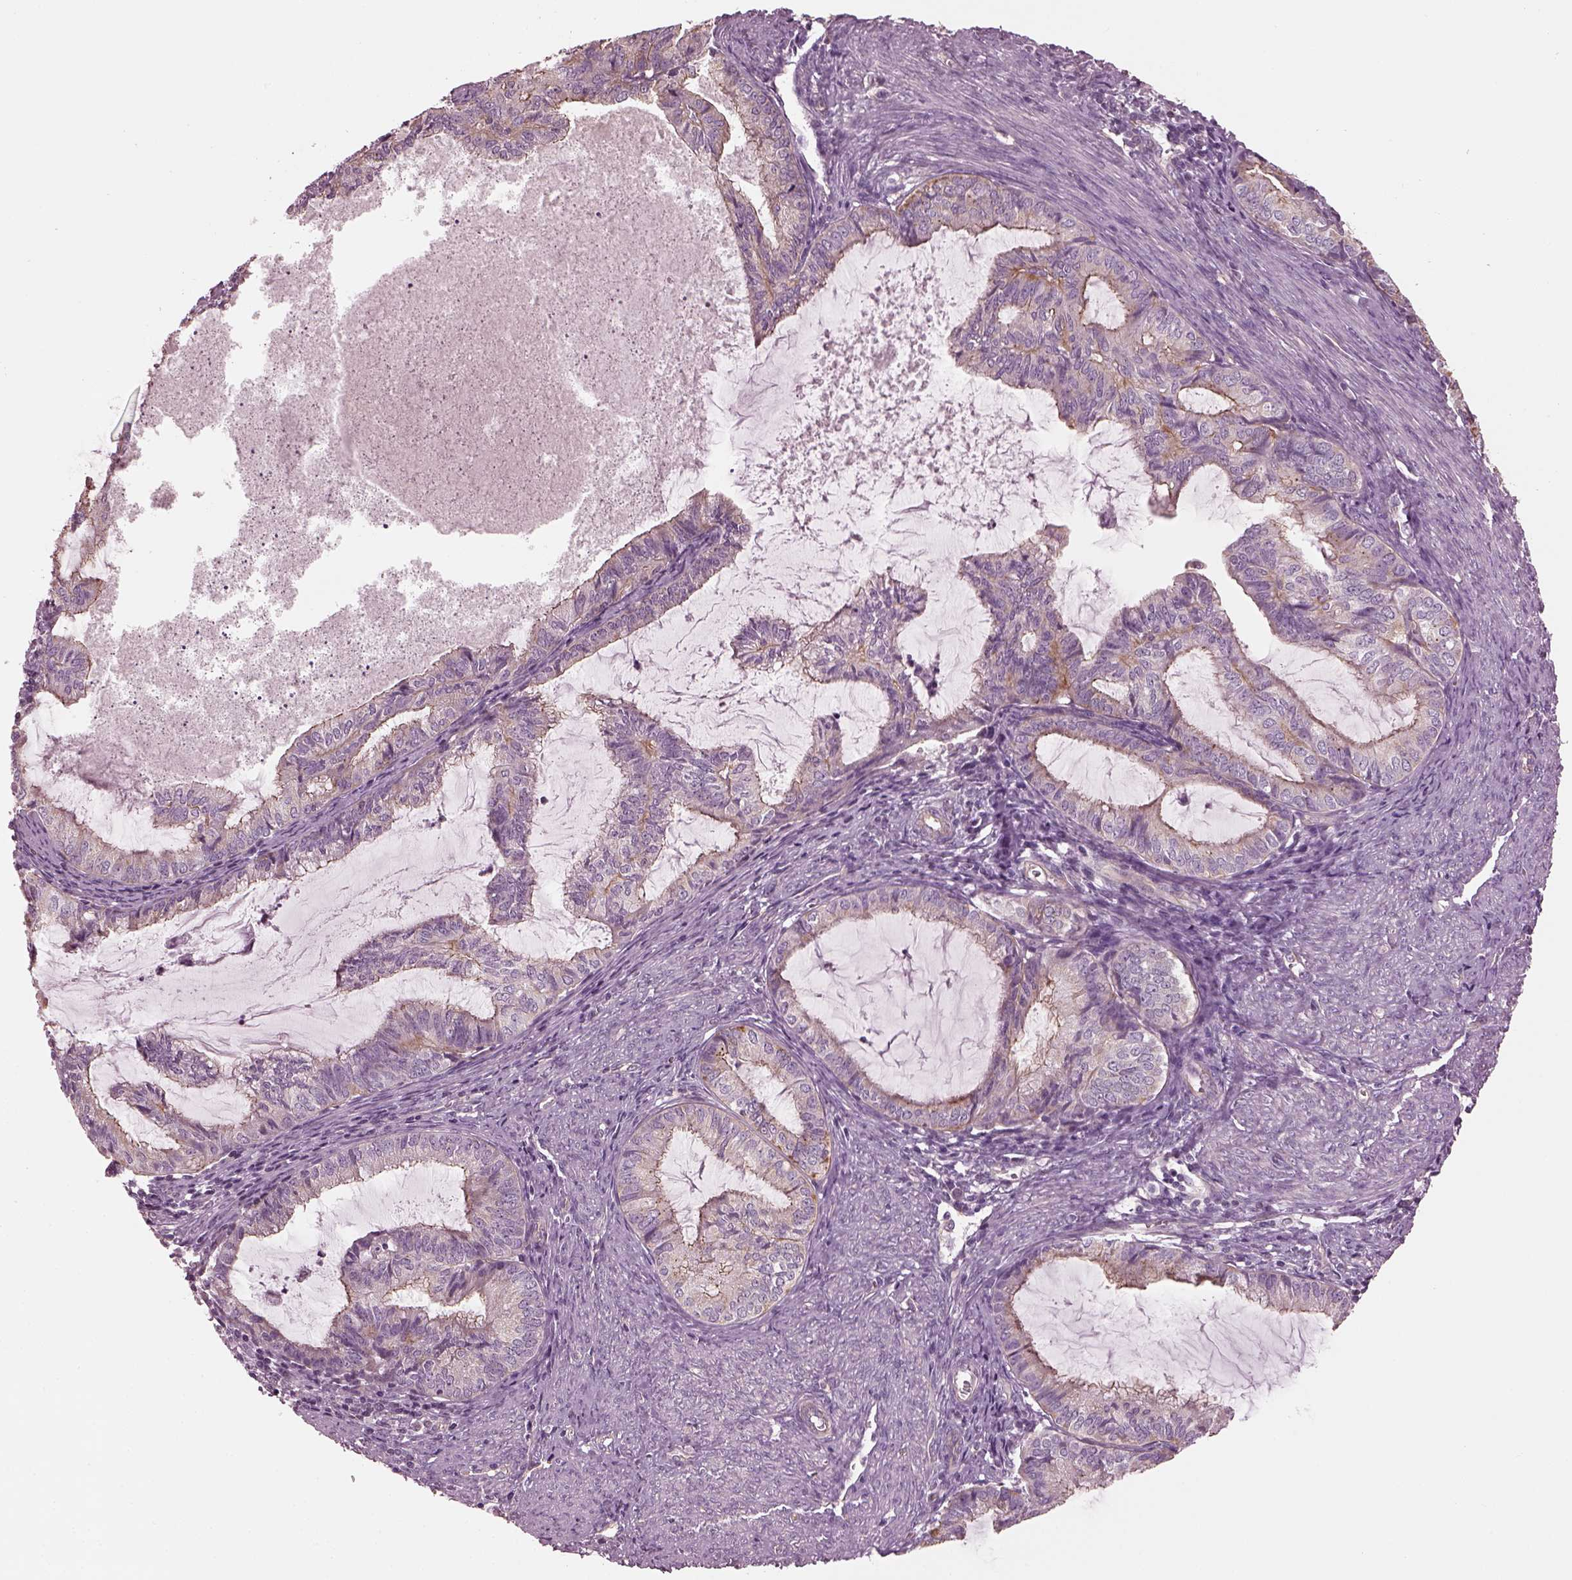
{"staining": {"intensity": "moderate", "quantity": "<25%", "location": "cytoplasmic/membranous"}, "tissue": "endometrial cancer", "cell_type": "Tumor cells", "image_type": "cancer", "snomed": [{"axis": "morphology", "description": "Adenocarcinoma, NOS"}, {"axis": "topography", "description": "Endometrium"}], "caption": "The image demonstrates a brown stain indicating the presence of a protein in the cytoplasmic/membranous of tumor cells in endometrial cancer (adenocarcinoma).", "gene": "ODAD1", "patient": {"sex": "female", "age": 86}}